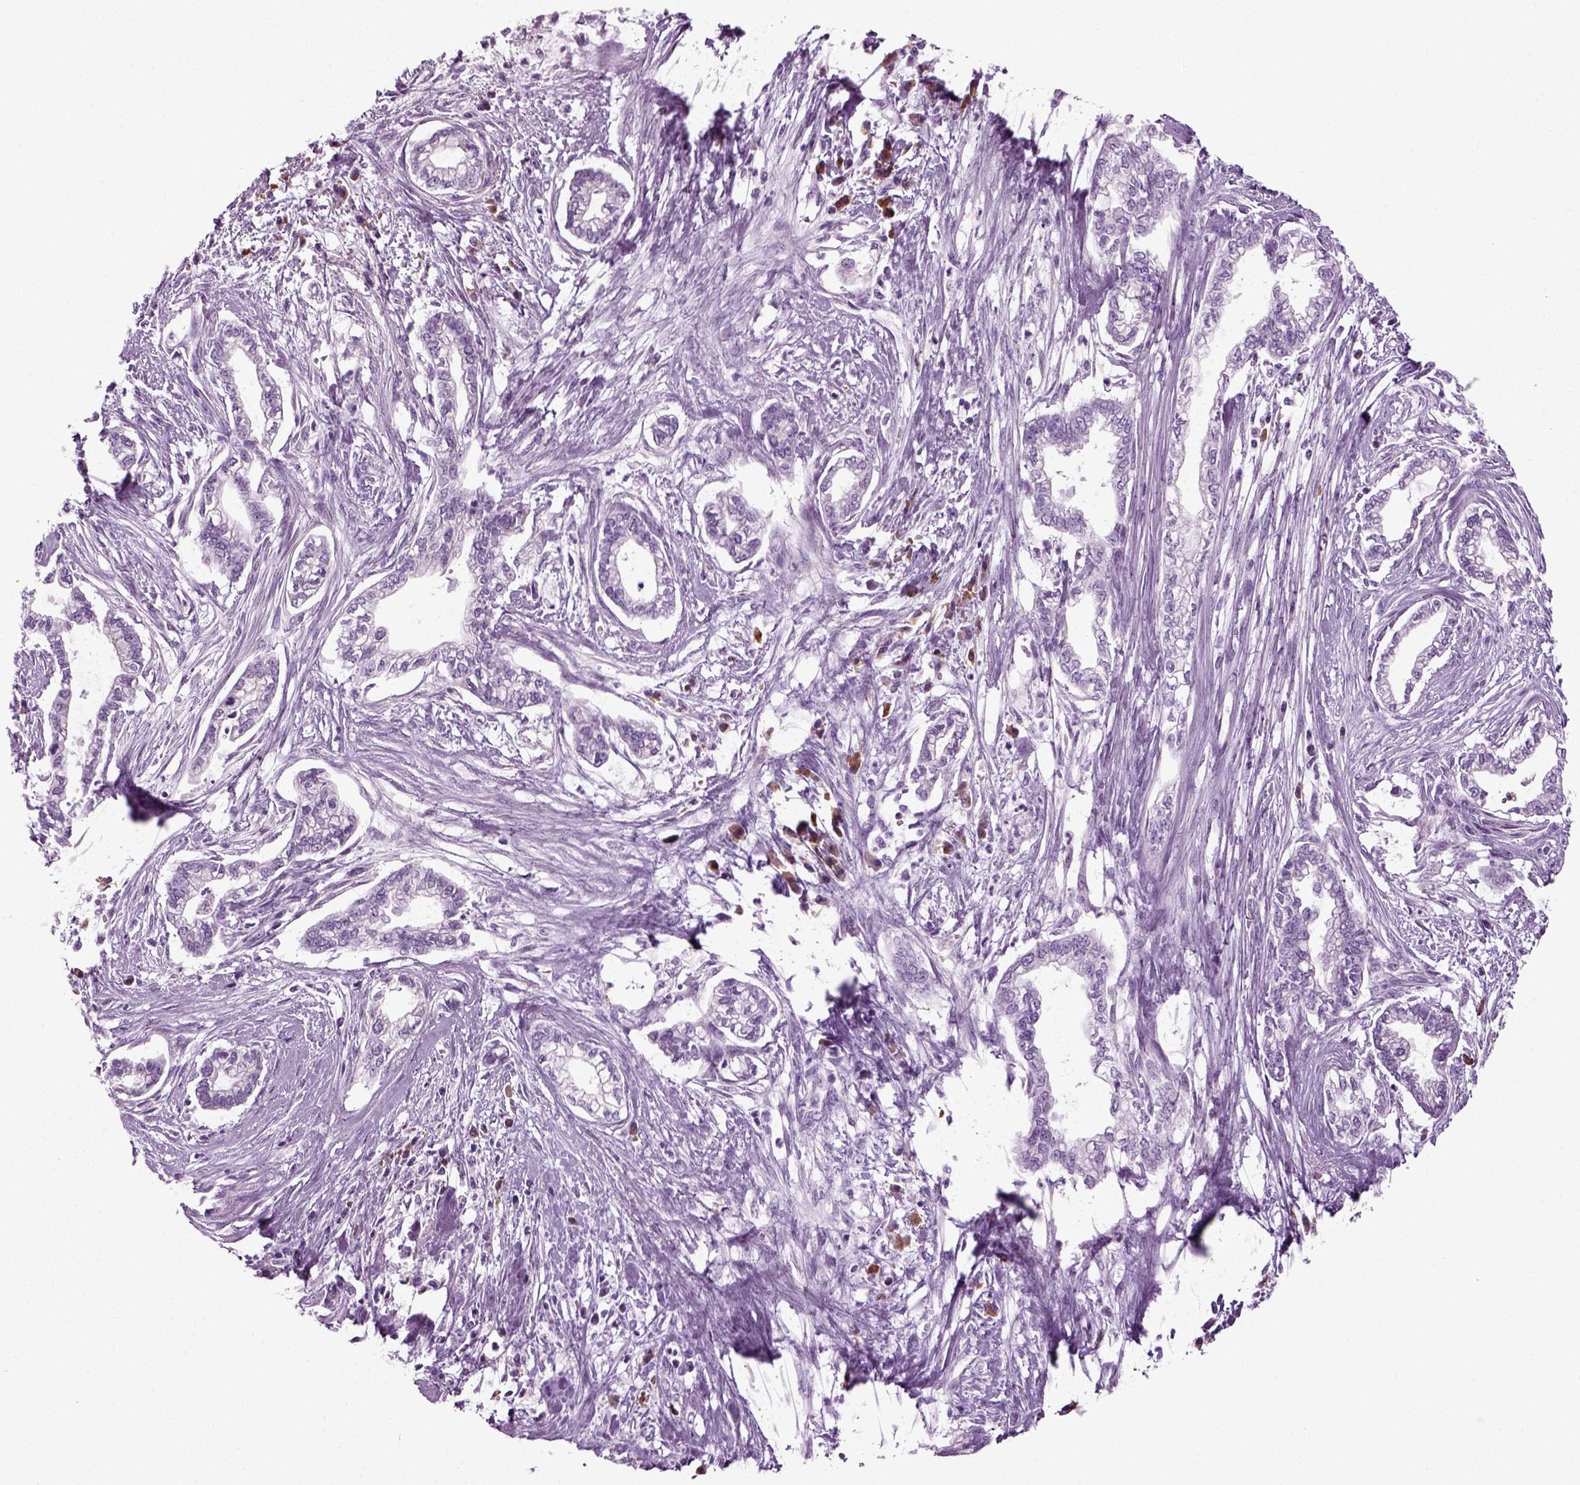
{"staining": {"intensity": "negative", "quantity": "none", "location": "none"}, "tissue": "cervical cancer", "cell_type": "Tumor cells", "image_type": "cancer", "snomed": [{"axis": "morphology", "description": "Adenocarcinoma, NOS"}, {"axis": "topography", "description": "Cervix"}], "caption": "DAB (3,3'-diaminobenzidine) immunohistochemical staining of adenocarcinoma (cervical) demonstrates no significant staining in tumor cells. (DAB immunohistochemistry with hematoxylin counter stain).", "gene": "PRLH", "patient": {"sex": "female", "age": 62}}